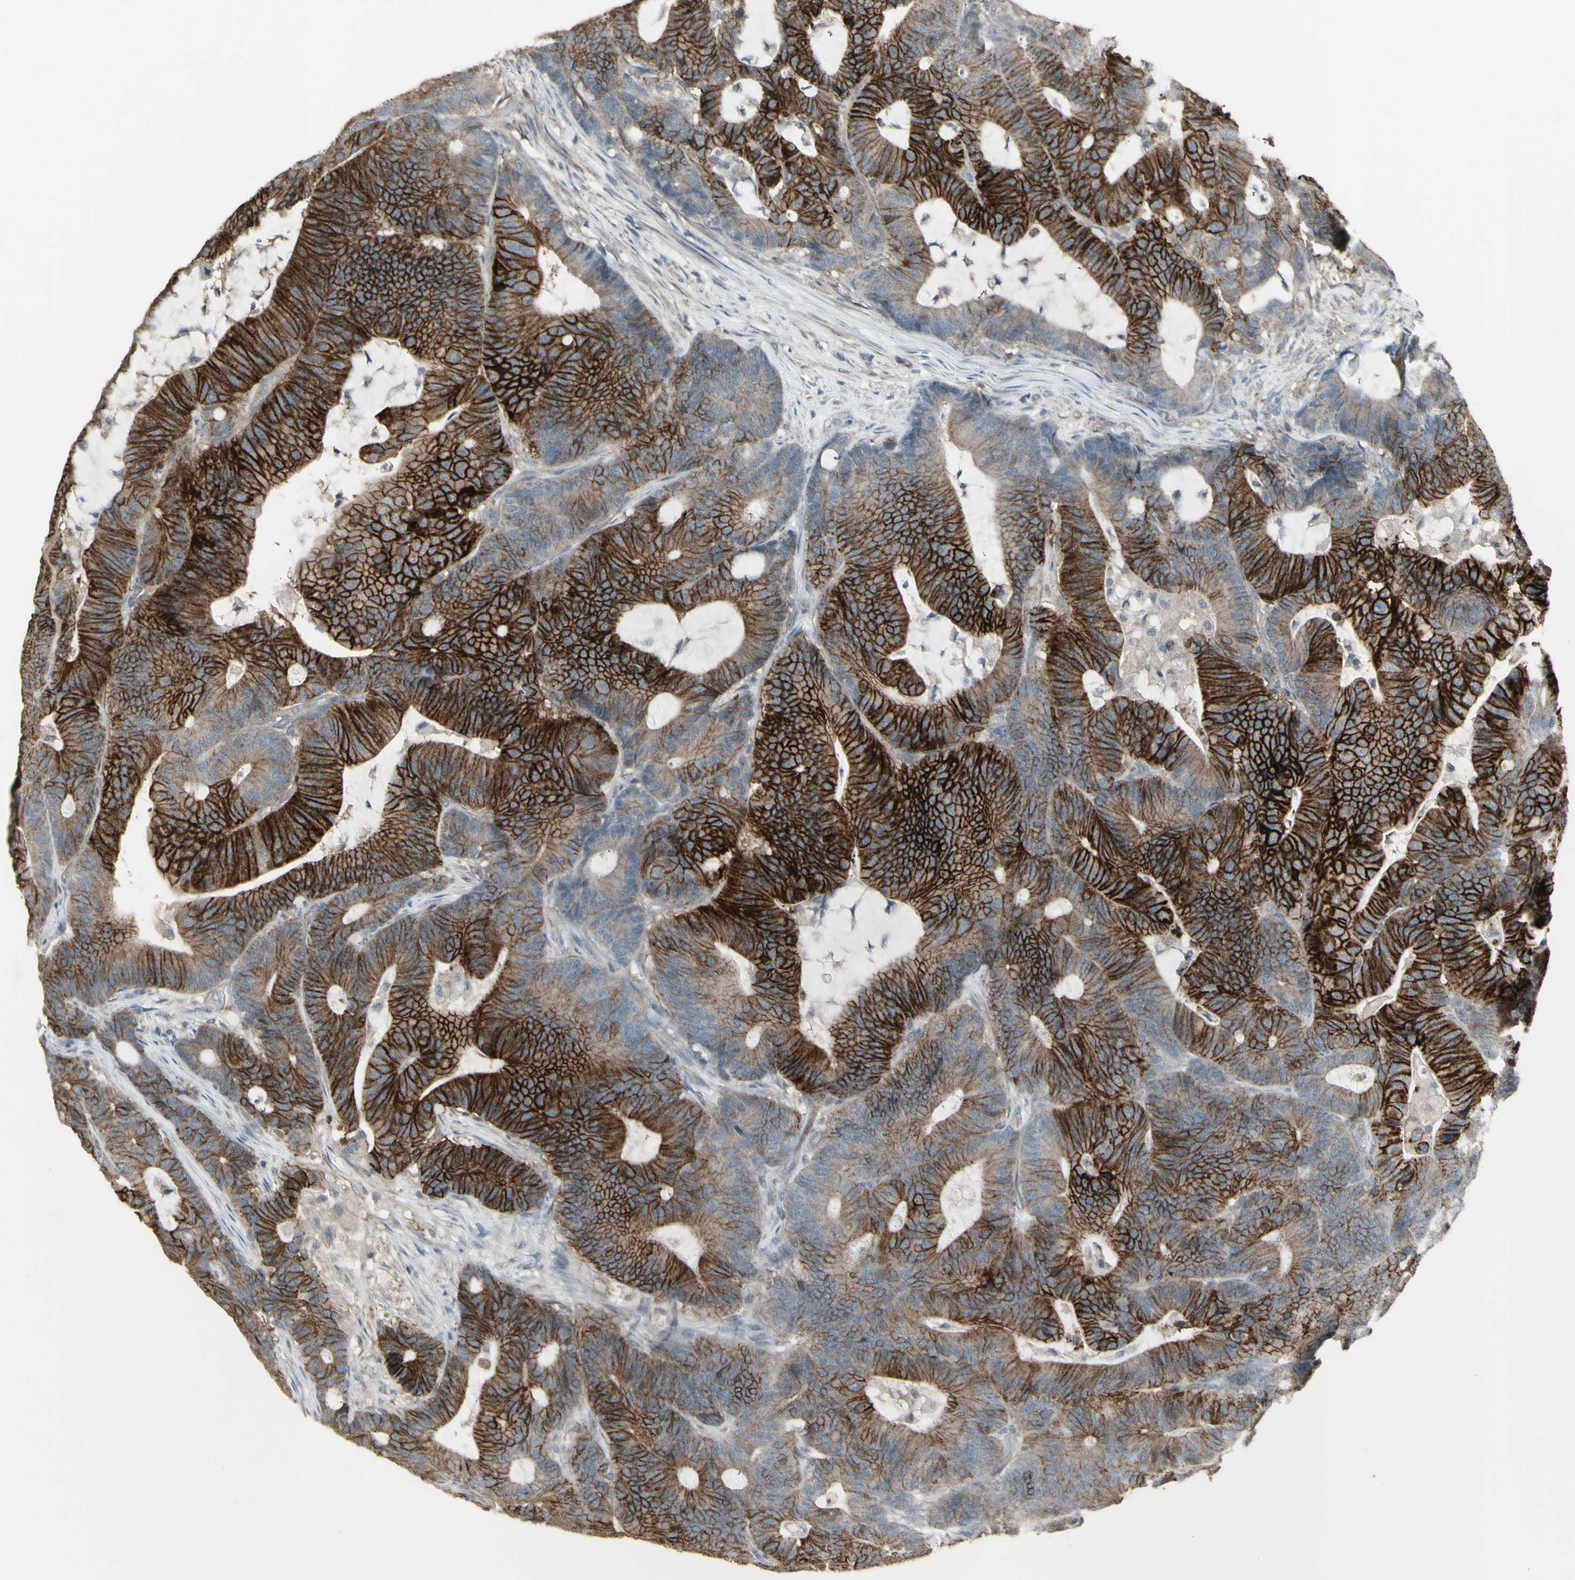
{"staining": {"intensity": "strong", "quantity": "25%-75%", "location": "cytoplasmic/membranous"}, "tissue": "colorectal cancer", "cell_type": "Tumor cells", "image_type": "cancer", "snomed": [{"axis": "morphology", "description": "Adenocarcinoma, NOS"}, {"axis": "topography", "description": "Colon"}], "caption": "Strong cytoplasmic/membranous protein positivity is appreciated in approximately 25%-75% of tumor cells in adenocarcinoma (colorectal).", "gene": "FXYD3", "patient": {"sex": "female", "age": 84}}